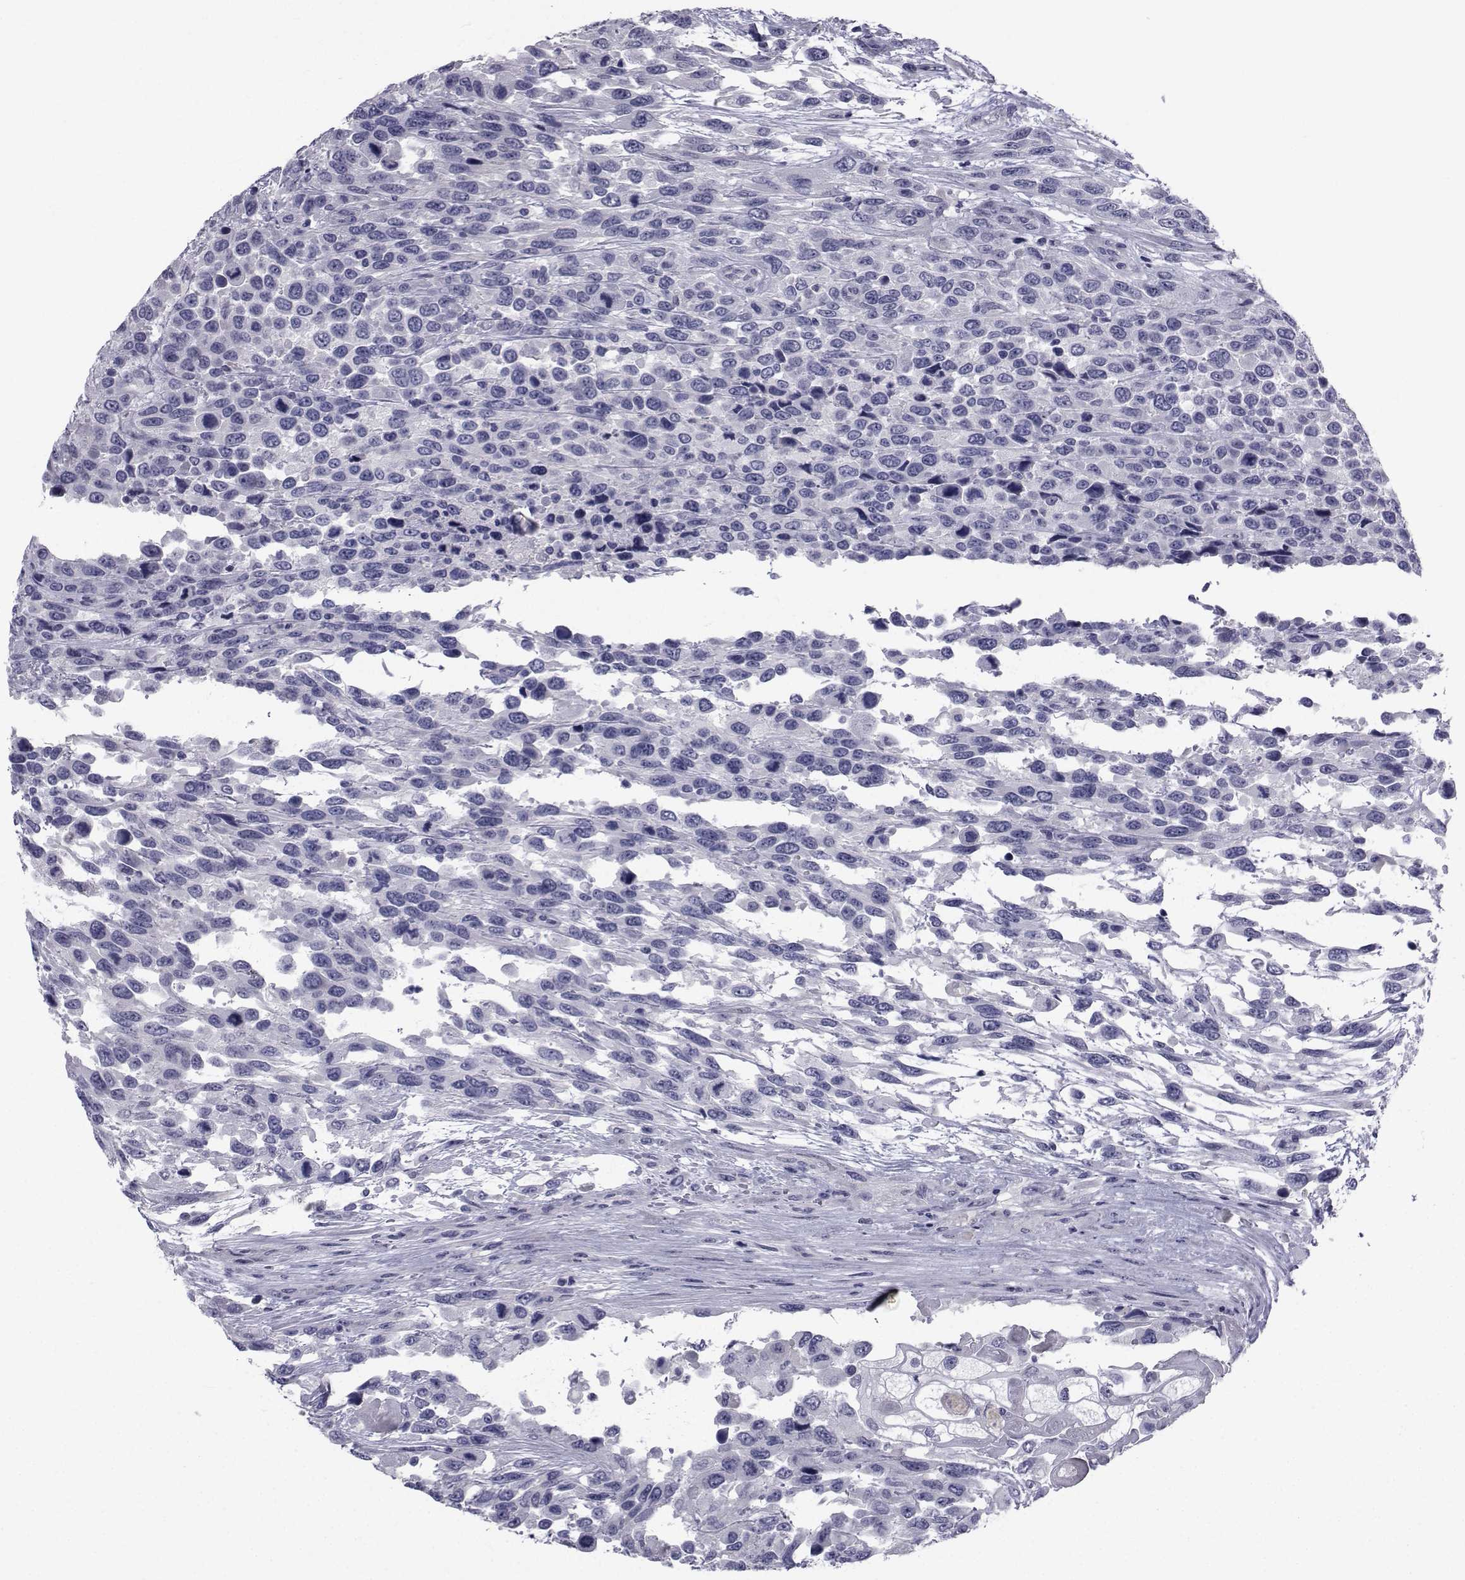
{"staining": {"intensity": "negative", "quantity": "none", "location": "none"}, "tissue": "urothelial cancer", "cell_type": "Tumor cells", "image_type": "cancer", "snomed": [{"axis": "morphology", "description": "Urothelial carcinoma, High grade"}, {"axis": "topography", "description": "Urinary bladder"}], "caption": "Immunohistochemistry (IHC) of urothelial cancer shows no expression in tumor cells.", "gene": "CHRNA1", "patient": {"sex": "female", "age": 70}}